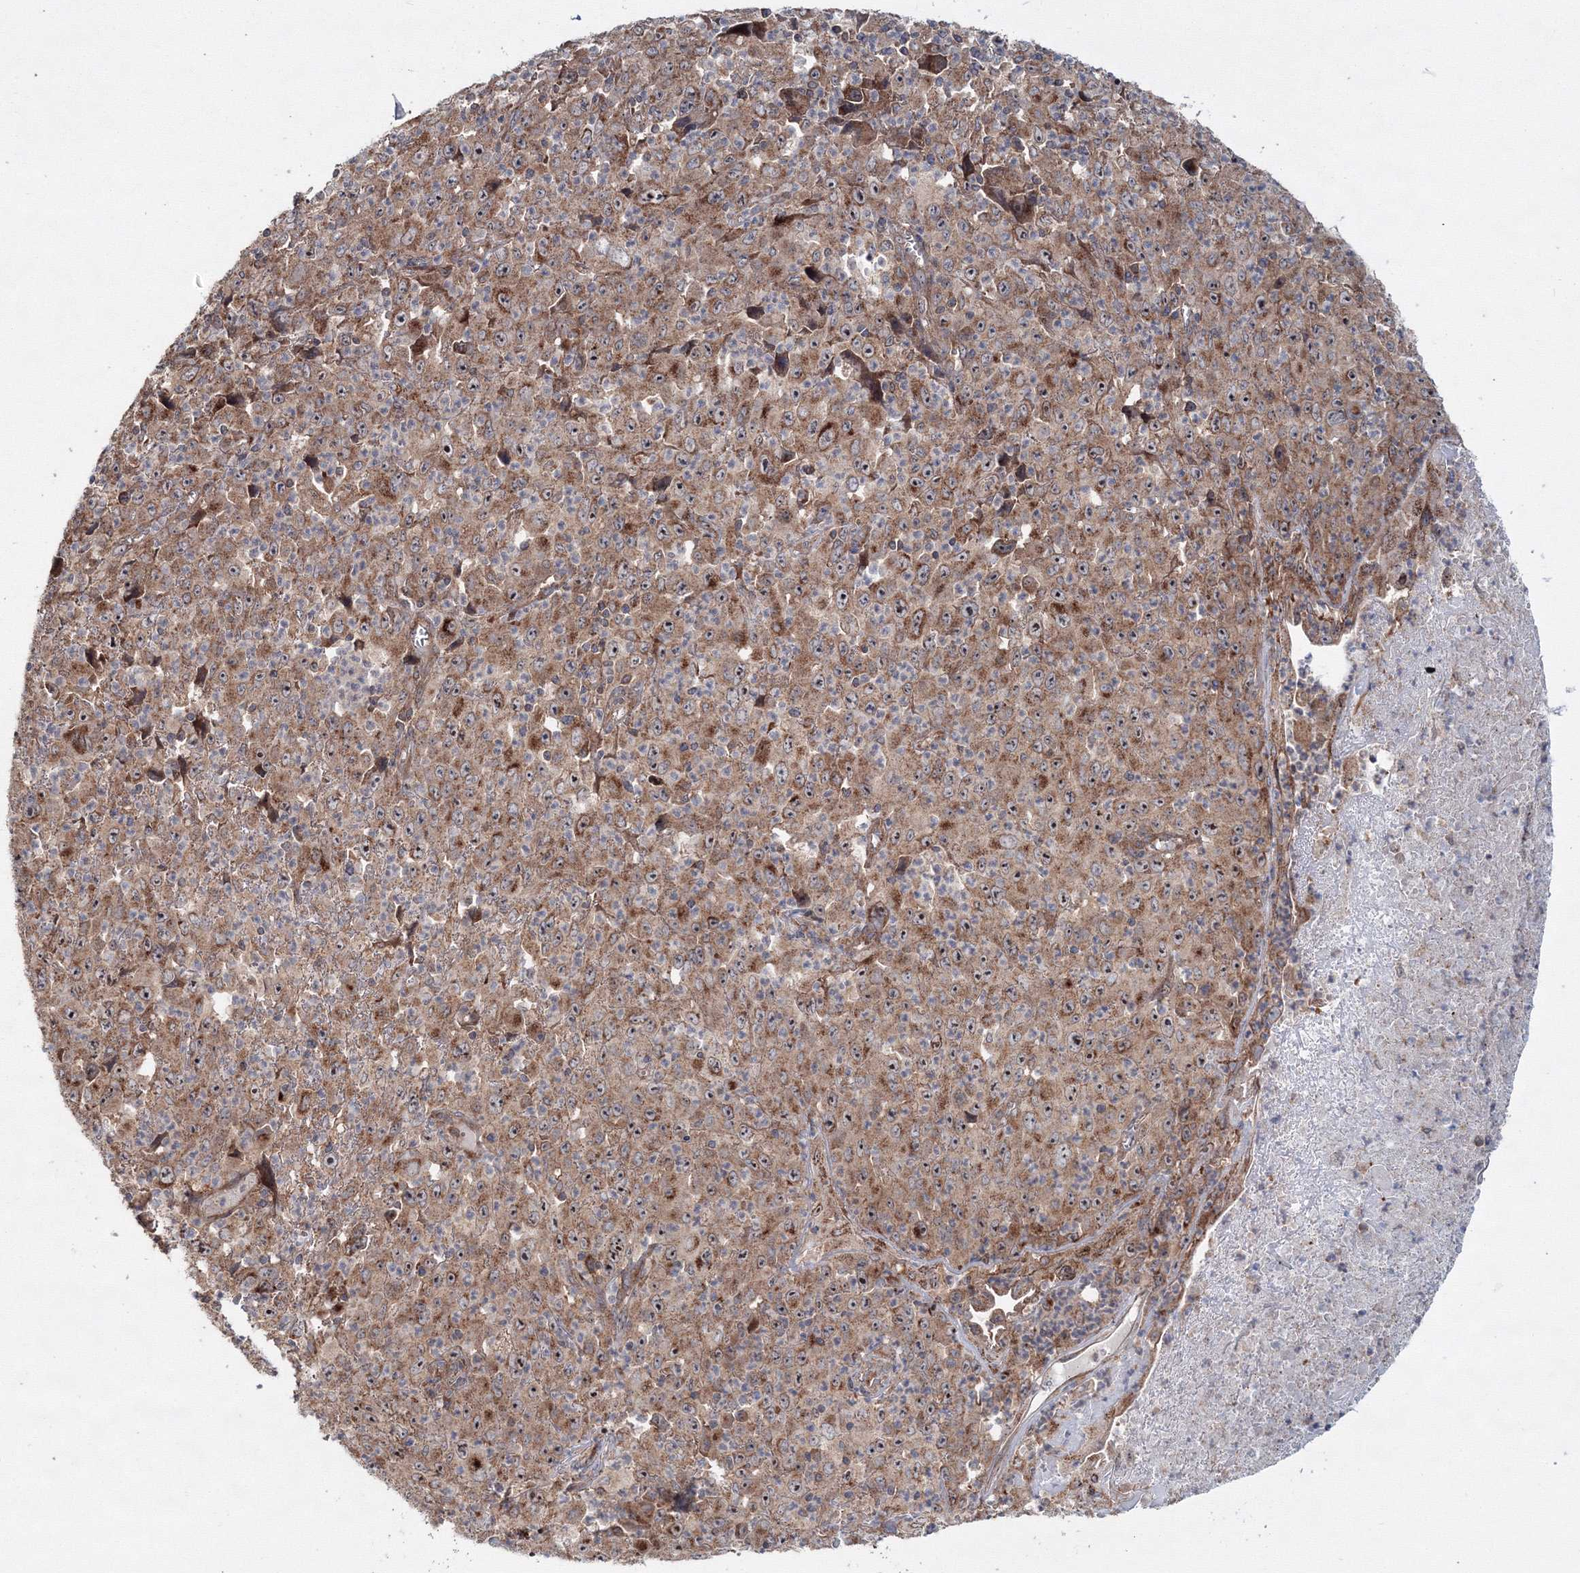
{"staining": {"intensity": "moderate", "quantity": ">75%", "location": "cytoplasmic/membranous,nuclear"}, "tissue": "melanoma", "cell_type": "Tumor cells", "image_type": "cancer", "snomed": [{"axis": "morphology", "description": "Malignant melanoma, Metastatic site"}, {"axis": "topography", "description": "Skin"}], "caption": "Immunohistochemical staining of human melanoma shows medium levels of moderate cytoplasmic/membranous and nuclear positivity in about >75% of tumor cells.", "gene": "PEX13", "patient": {"sex": "female", "age": 56}}